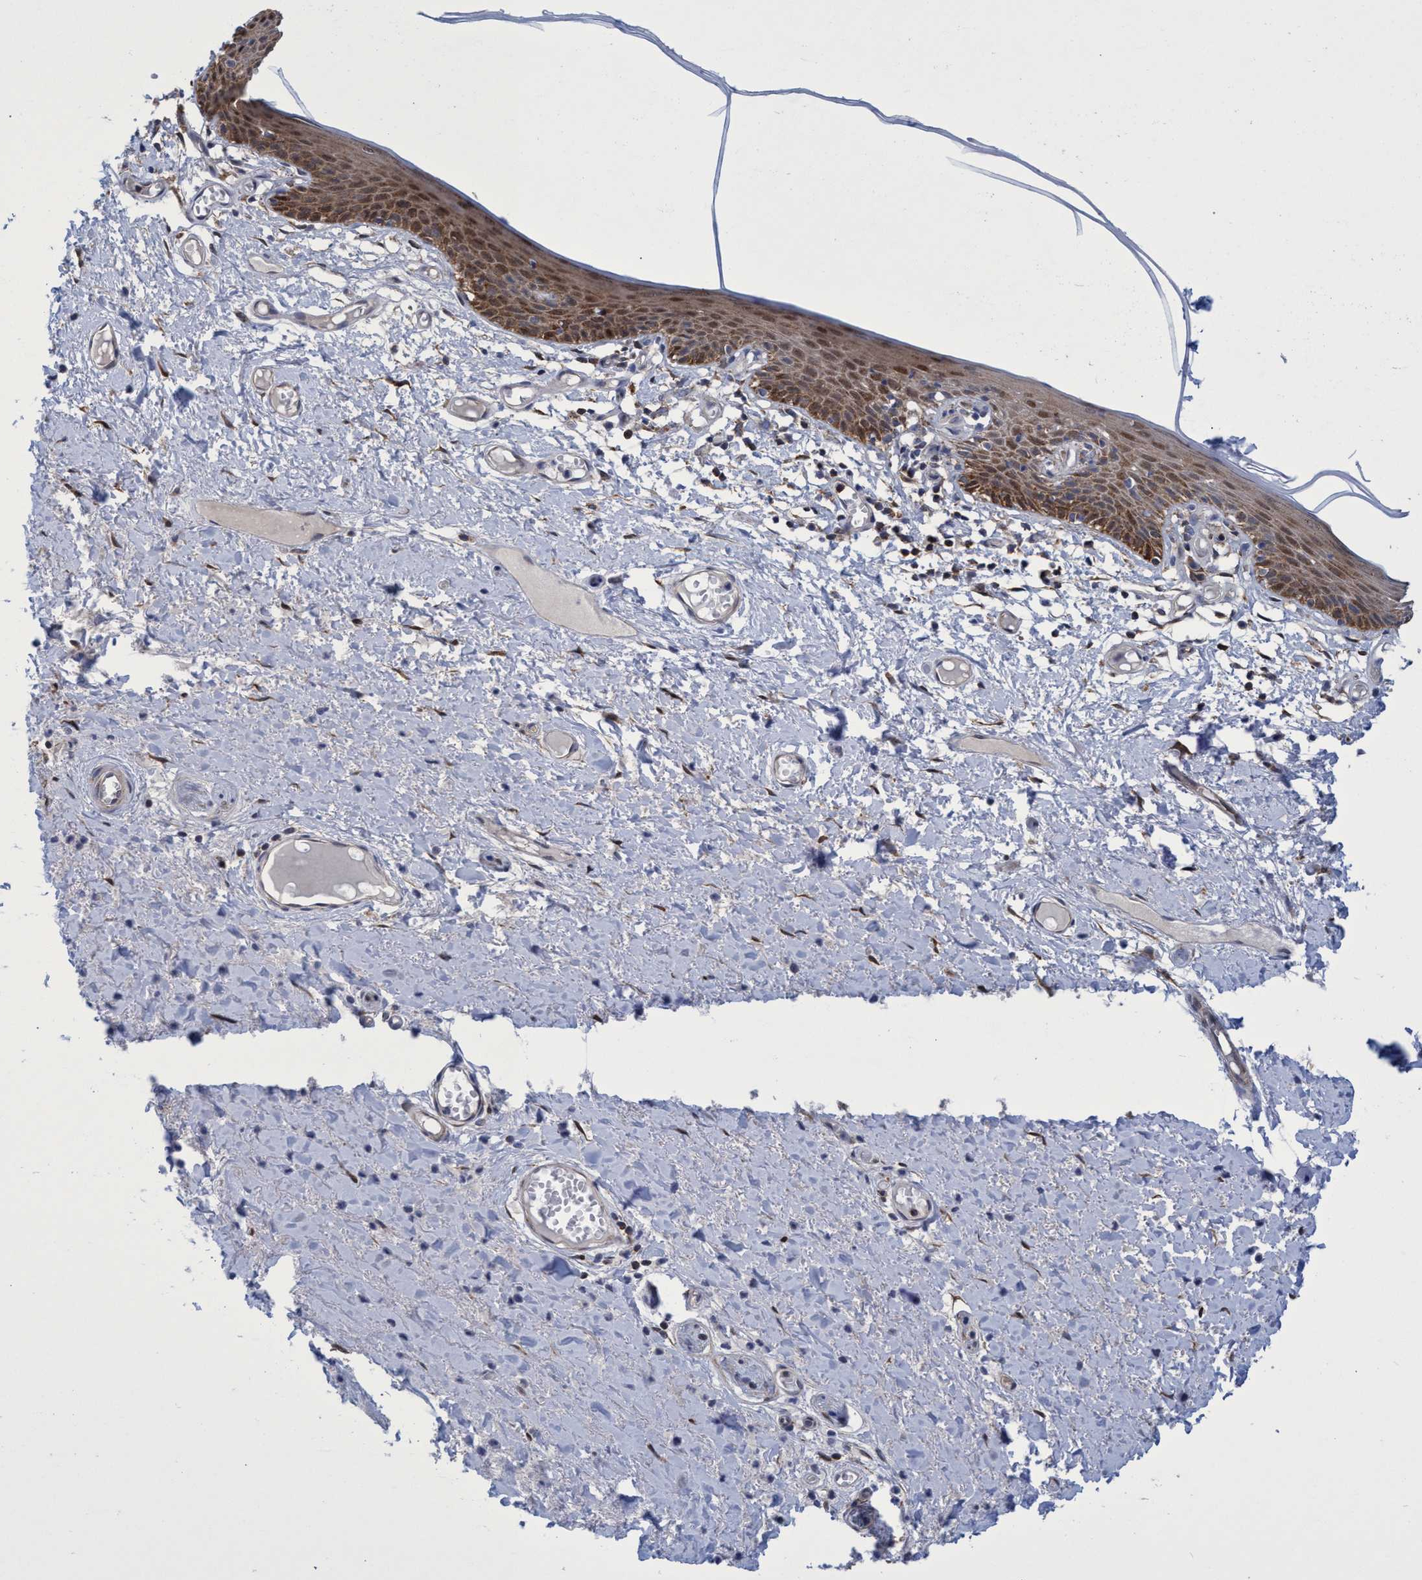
{"staining": {"intensity": "moderate", "quantity": ">75%", "location": "cytoplasmic/membranous"}, "tissue": "skin", "cell_type": "Epidermal cells", "image_type": "normal", "snomed": [{"axis": "morphology", "description": "Normal tissue, NOS"}, {"axis": "topography", "description": "Vulva"}], "caption": "Immunohistochemical staining of benign skin reveals moderate cytoplasmic/membranous protein expression in approximately >75% of epidermal cells. Using DAB (brown) and hematoxylin (blue) stains, captured at high magnification using brightfield microscopy.", "gene": "CRYZ", "patient": {"sex": "female", "age": 54}}